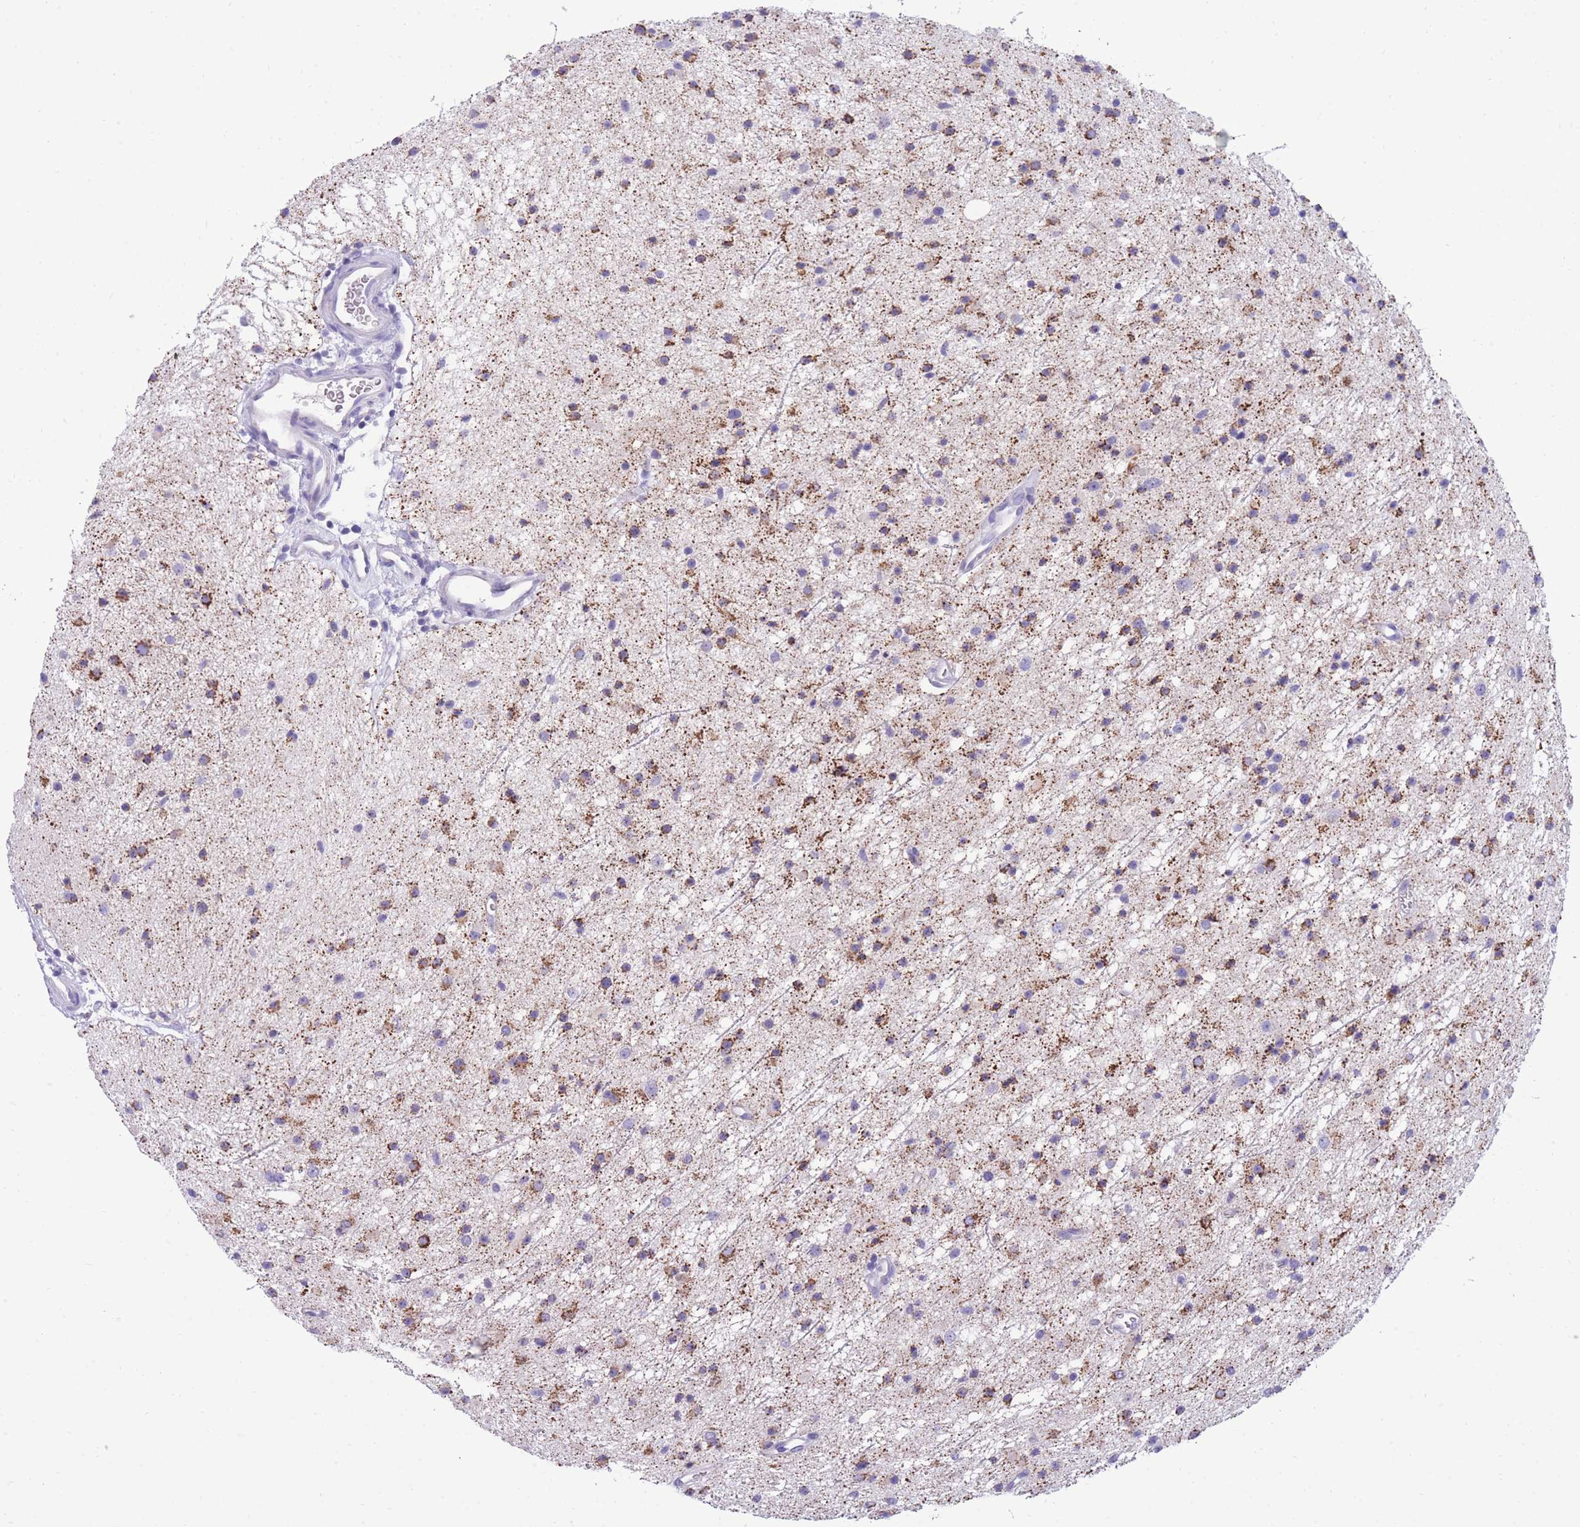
{"staining": {"intensity": "moderate", "quantity": ">75%", "location": "cytoplasmic/membranous"}, "tissue": "glioma", "cell_type": "Tumor cells", "image_type": "cancer", "snomed": [{"axis": "morphology", "description": "Glioma, malignant, Low grade"}, {"axis": "topography", "description": "Cerebral cortex"}], "caption": "Immunohistochemistry (IHC) (DAB (3,3'-diaminobenzidine)) staining of glioma shows moderate cytoplasmic/membranous protein expression in approximately >75% of tumor cells. The staining was performed using DAB (3,3'-diaminobenzidine) to visualize the protein expression in brown, while the nuclei were stained in blue with hematoxylin (Magnification: 20x).", "gene": "INTS2", "patient": {"sex": "female", "age": 39}}